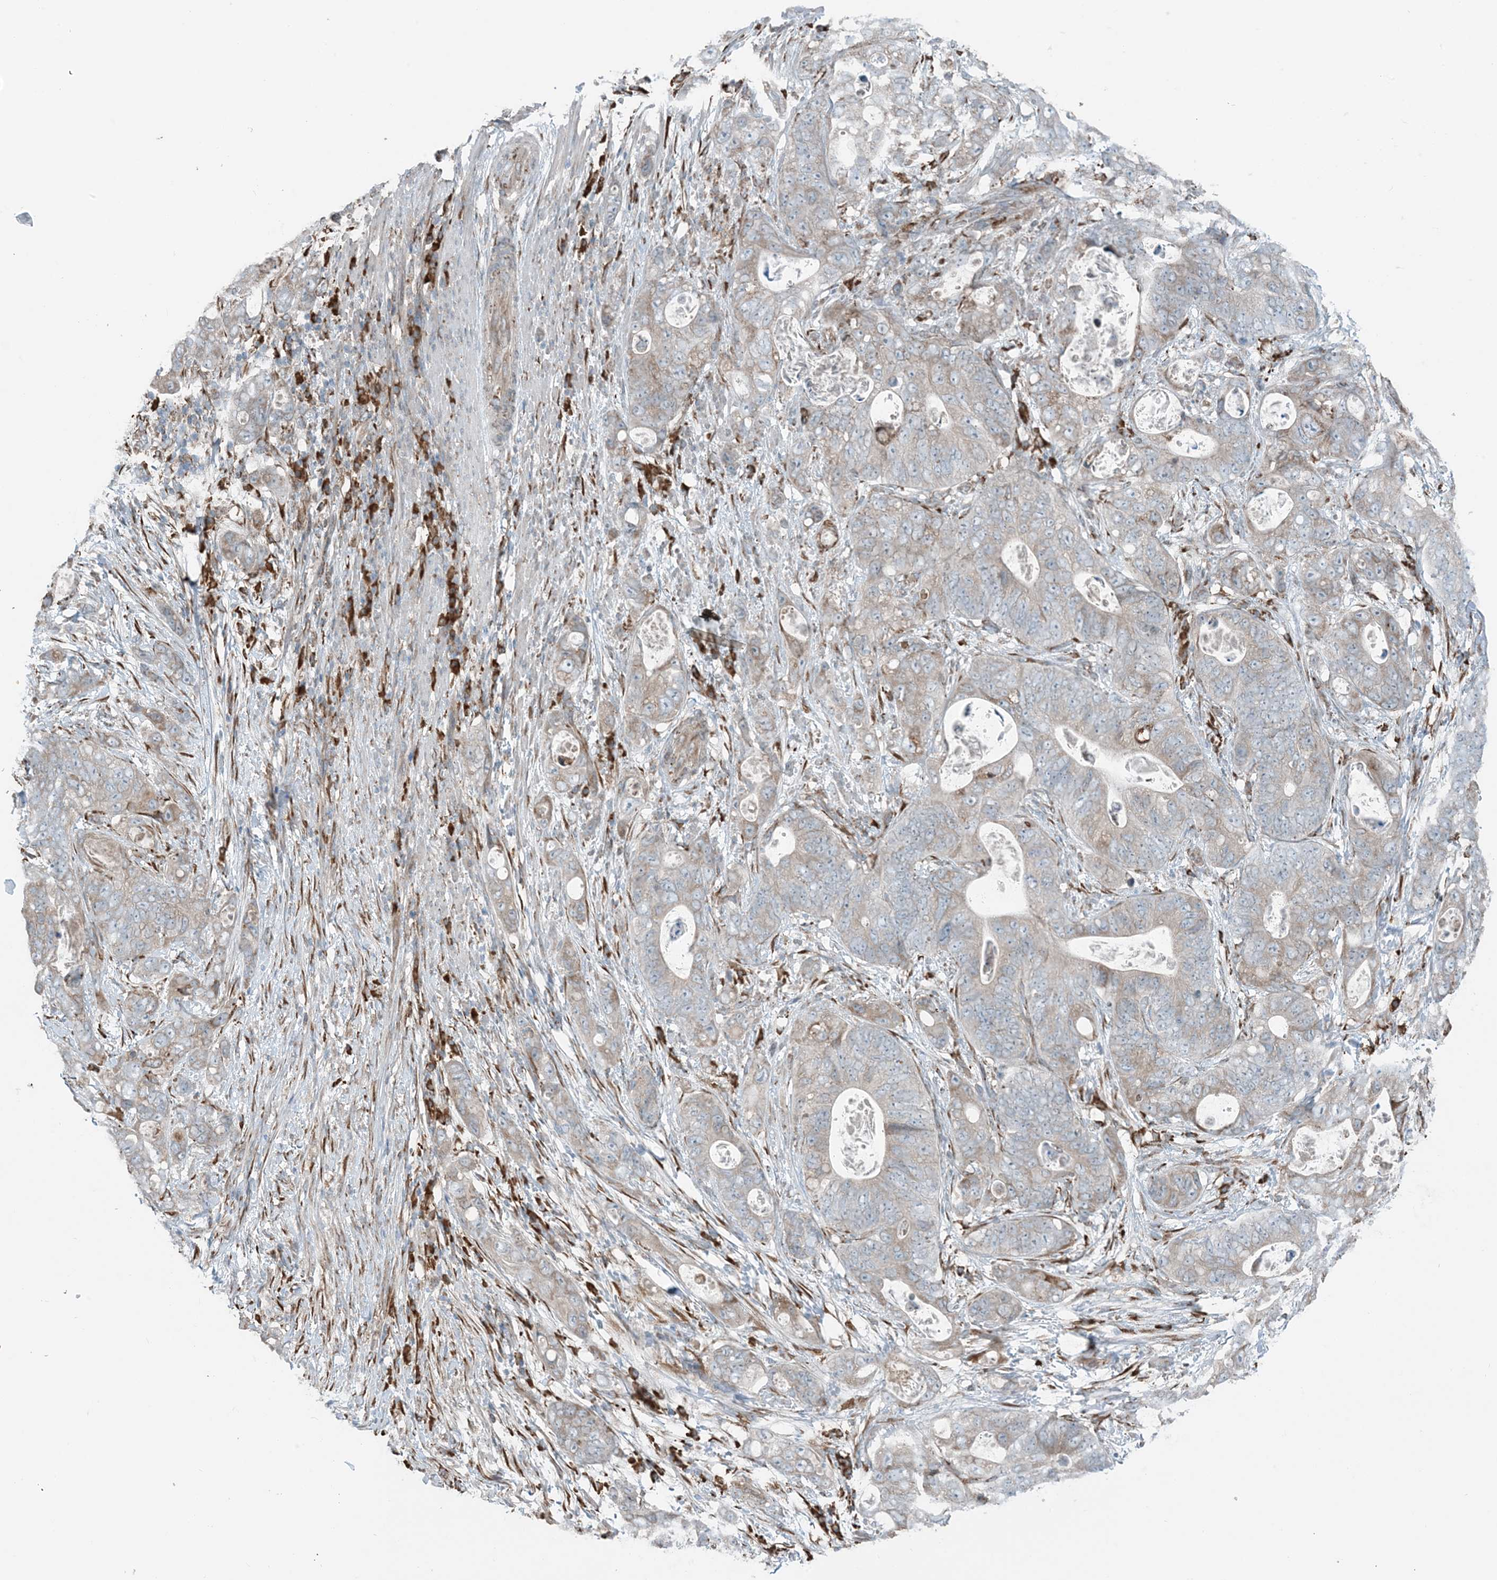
{"staining": {"intensity": "weak", "quantity": "<25%", "location": "cytoplasmic/membranous"}, "tissue": "stomach cancer", "cell_type": "Tumor cells", "image_type": "cancer", "snomed": [{"axis": "morphology", "description": "Adenocarcinoma, NOS"}, {"axis": "topography", "description": "Stomach"}], "caption": "Immunohistochemistry micrograph of adenocarcinoma (stomach) stained for a protein (brown), which reveals no positivity in tumor cells. (Stains: DAB (3,3'-diaminobenzidine) immunohistochemistry (IHC) with hematoxylin counter stain, Microscopy: brightfield microscopy at high magnification).", "gene": "CERKL", "patient": {"sex": "female", "age": 89}}